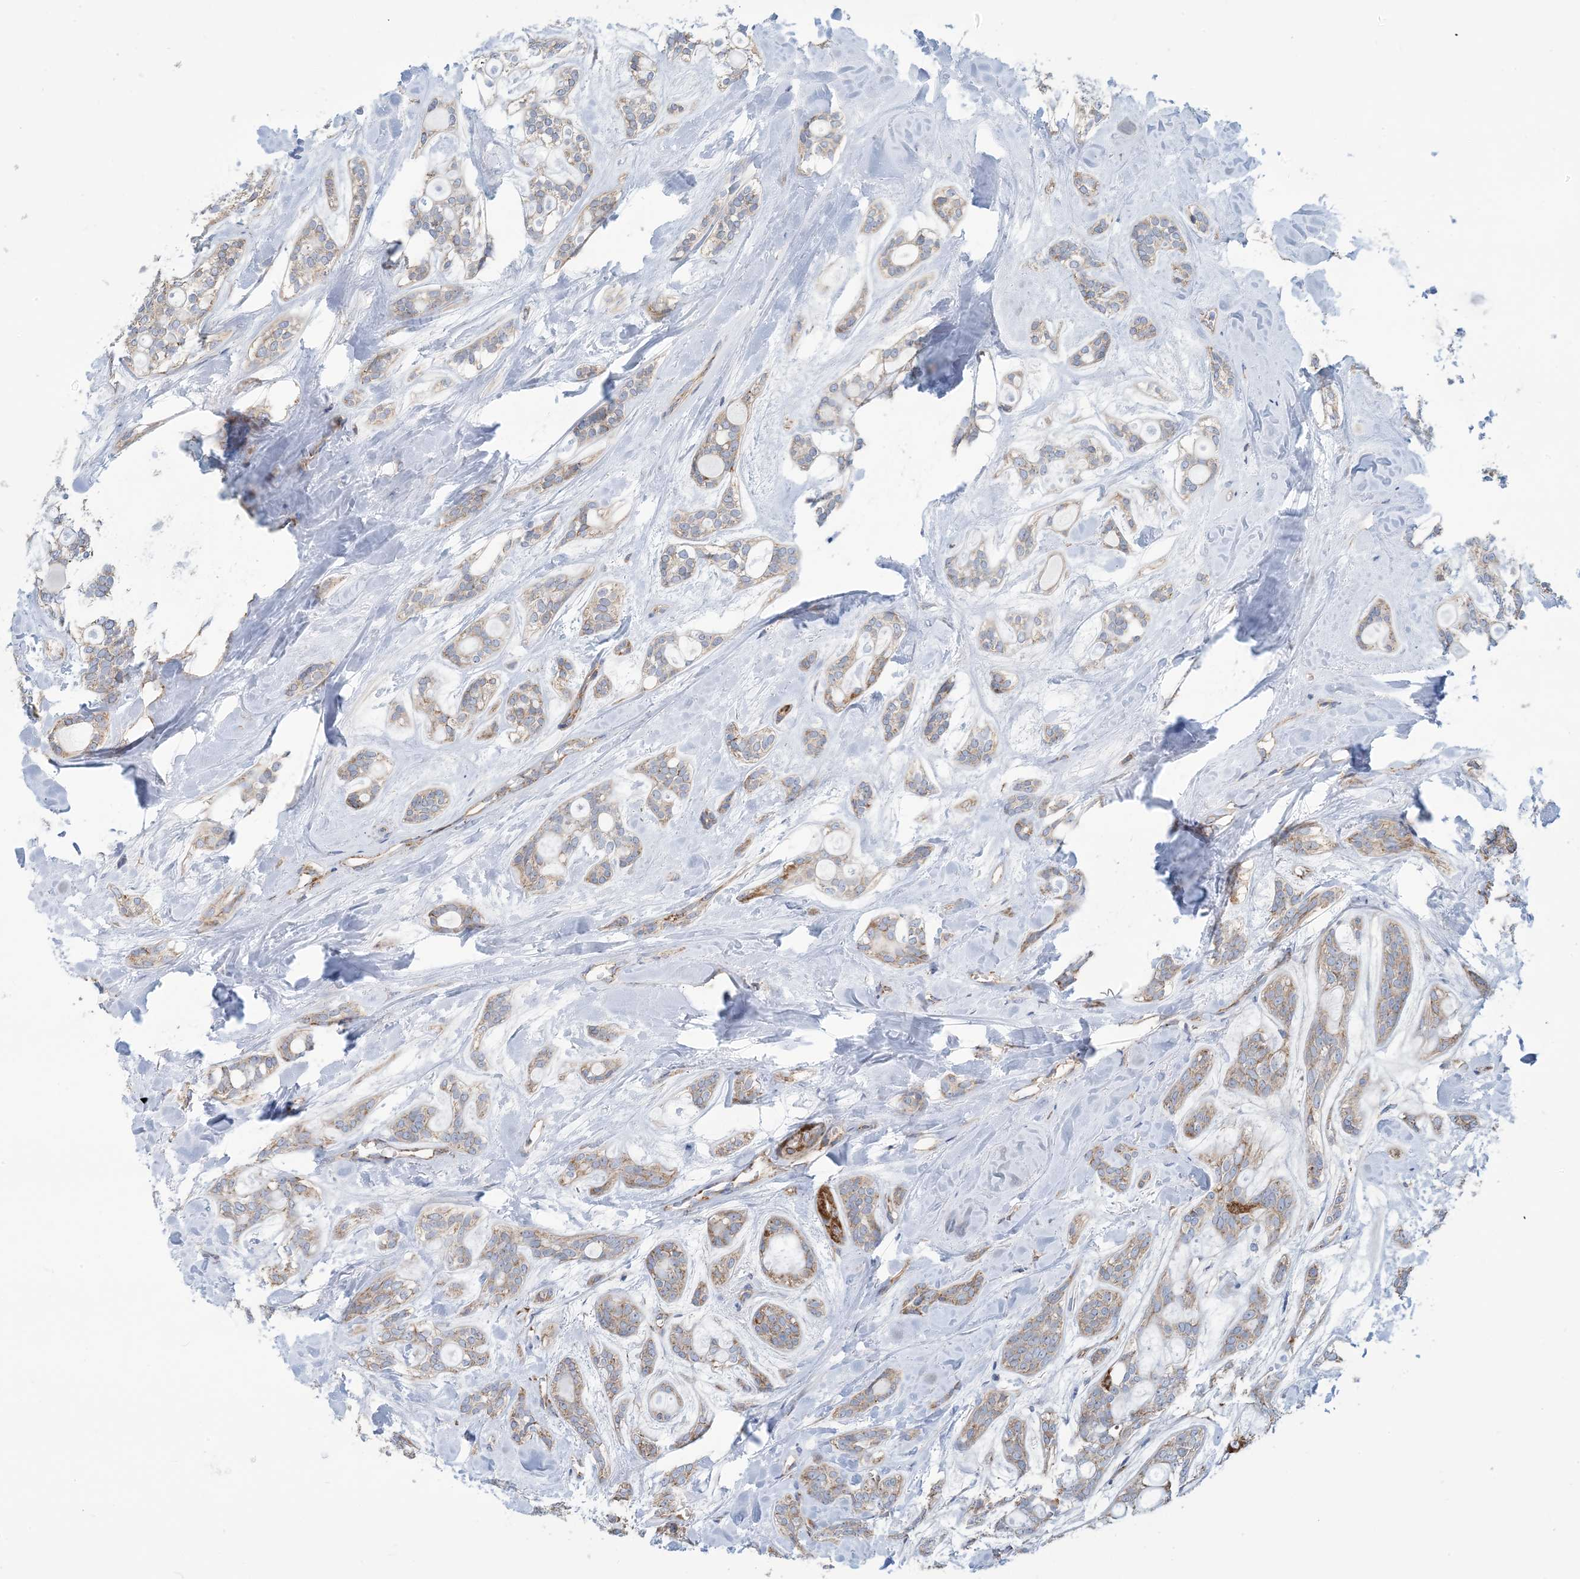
{"staining": {"intensity": "moderate", "quantity": ">75%", "location": "cytoplasmic/membranous"}, "tissue": "head and neck cancer", "cell_type": "Tumor cells", "image_type": "cancer", "snomed": [{"axis": "morphology", "description": "Adenocarcinoma, NOS"}, {"axis": "topography", "description": "Head-Neck"}], "caption": "DAB immunohistochemical staining of human adenocarcinoma (head and neck) displays moderate cytoplasmic/membranous protein staining in approximately >75% of tumor cells. The staining was performed using DAB (3,3'-diaminobenzidine), with brown indicating positive protein expression. Nuclei are stained blue with hematoxylin.", "gene": "PHOSPHO2", "patient": {"sex": "male", "age": 66}}